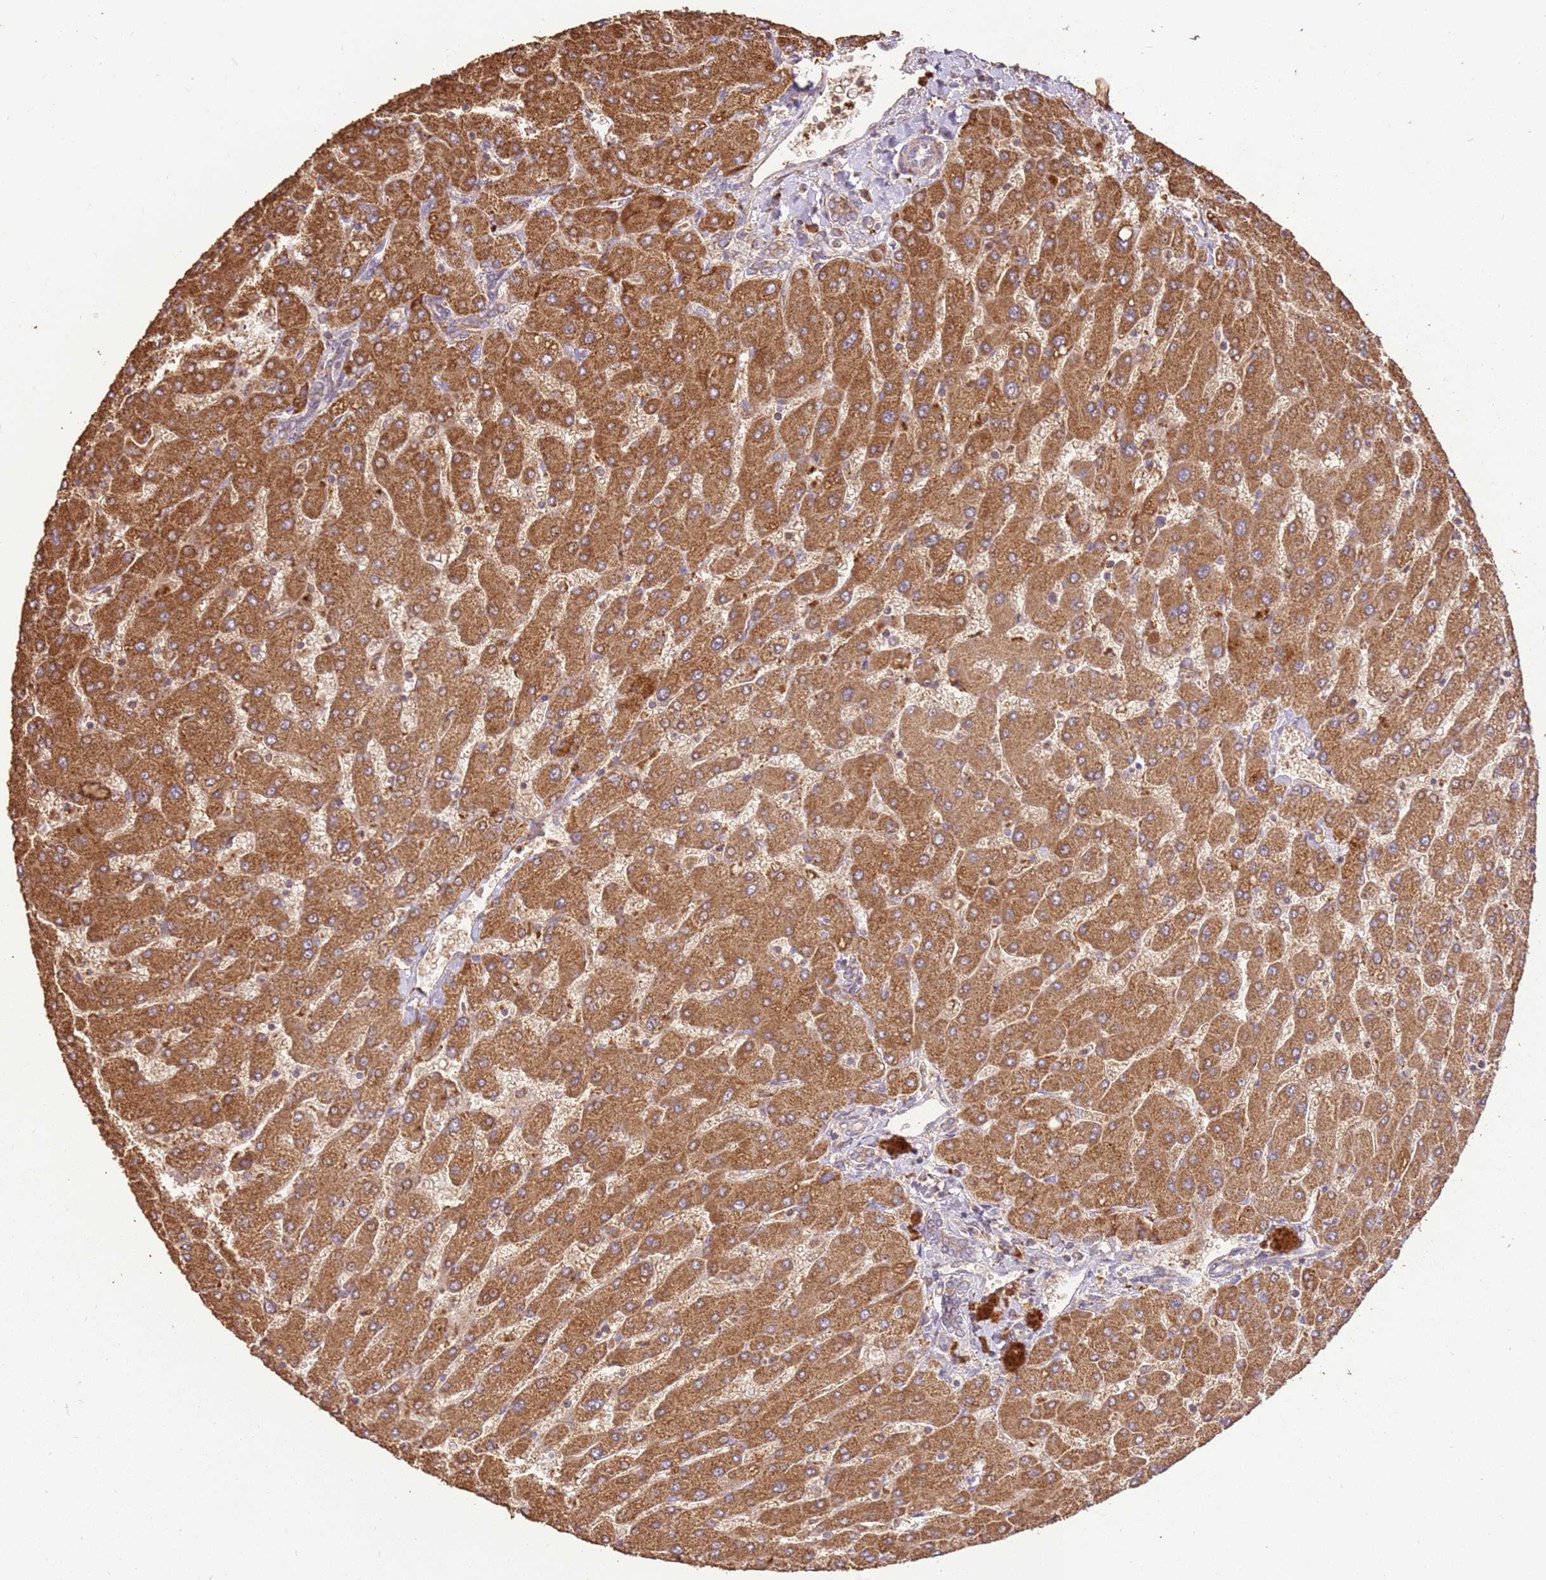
{"staining": {"intensity": "weak", "quantity": "25%-75%", "location": "cytoplasmic/membranous"}, "tissue": "liver", "cell_type": "Cholangiocytes", "image_type": "normal", "snomed": [{"axis": "morphology", "description": "Normal tissue, NOS"}, {"axis": "topography", "description": "Liver"}], "caption": "Benign liver demonstrates weak cytoplasmic/membranous staining in about 25%-75% of cholangiocytes, visualized by immunohistochemistry.", "gene": "LRRC28", "patient": {"sex": "male", "age": 55}}